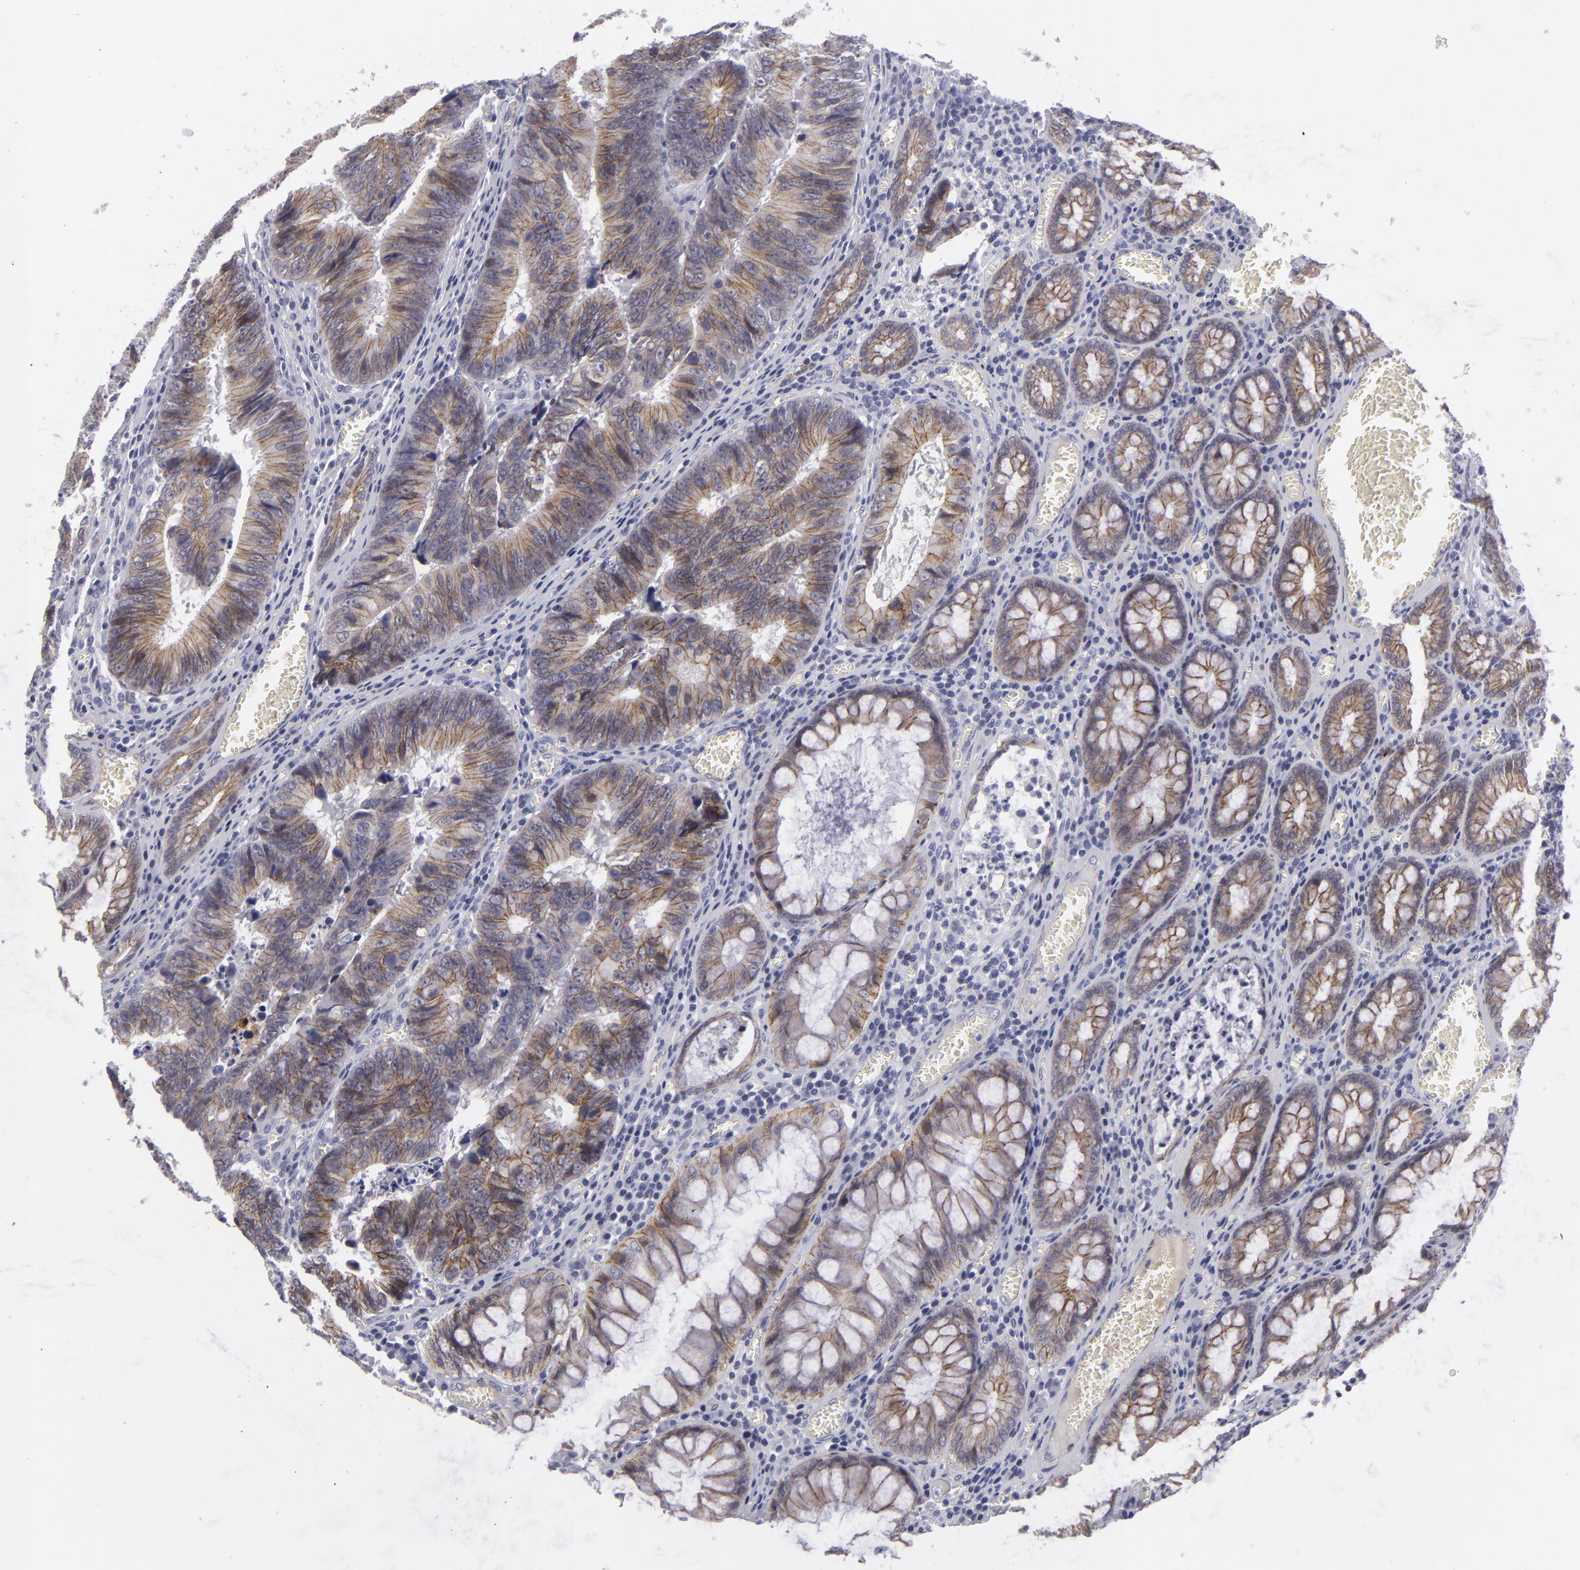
{"staining": {"intensity": "moderate", "quantity": "25%-75%", "location": "cytoplasmic/membranous"}, "tissue": "colorectal cancer", "cell_type": "Tumor cells", "image_type": "cancer", "snomed": [{"axis": "morphology", "description": "Adenocarcinoma, NOS"}, {"axis": "topography", "description": "Rectum"}], "caption": "The photomicrograph demonstrates staining of adenocarcinoma (colorectal), revealing moderate cytoplasmic/membranous protein positivity (brown color) within tumor cells.", "gene": "CTNNB1", "patient": {"sex": "female", "age": 98}}